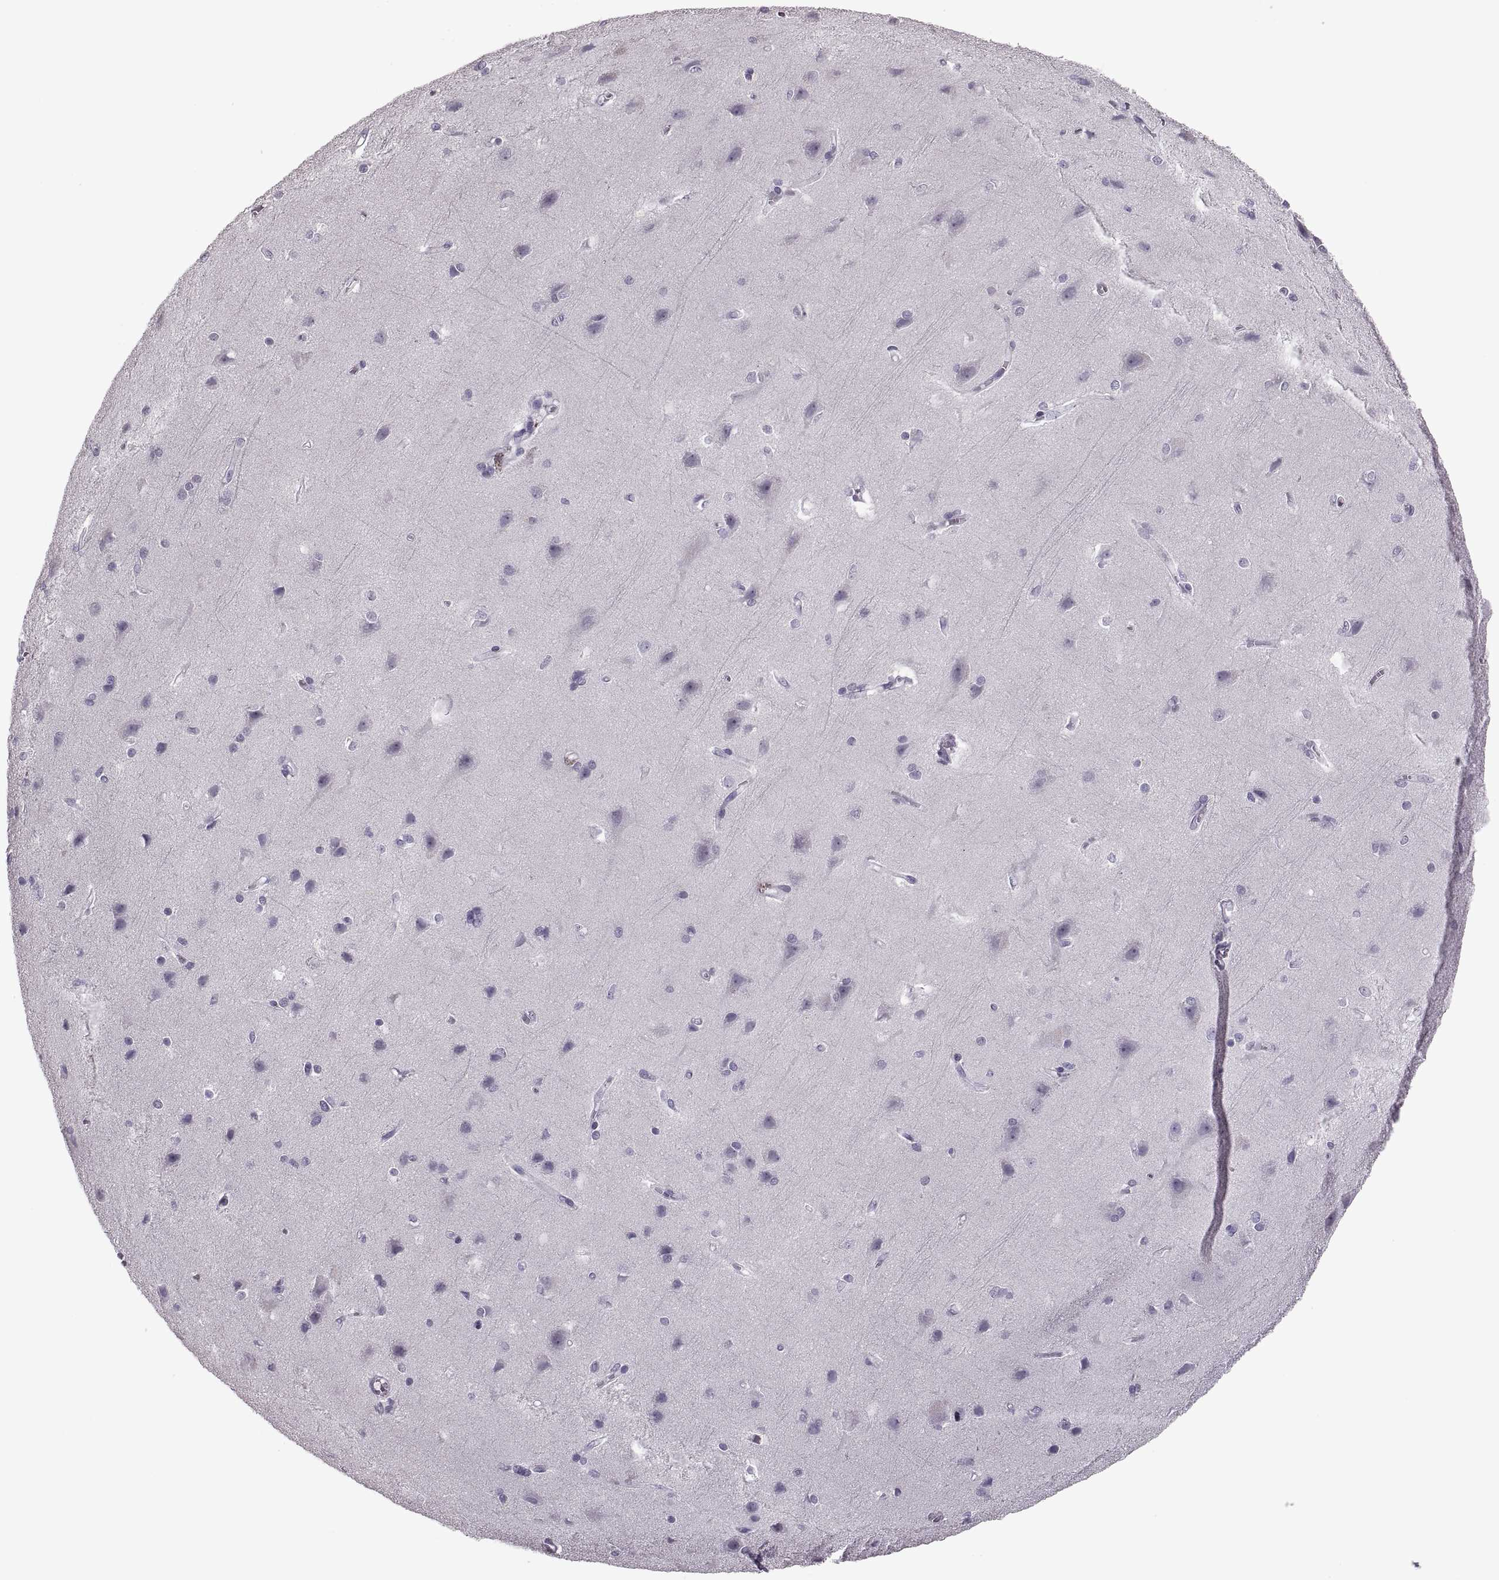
{"staining": {"intensity": "negative", "quantity": "none", "location": "none"}, "tissue": "cerebral cortex", "cell_type": "Endothelial cells", "image_type": "normal", "snomed": [{"axis": "morphology", "description": "Normal tissue, NOS"}, {"axis": "topography", "description": "Cerebral cortex"}], "caption": "Endothelial cells show no significant expression in benign cerebral cortex.", "gene": "PAGE2B", "patient": {"sex": "male", "age": 37}}